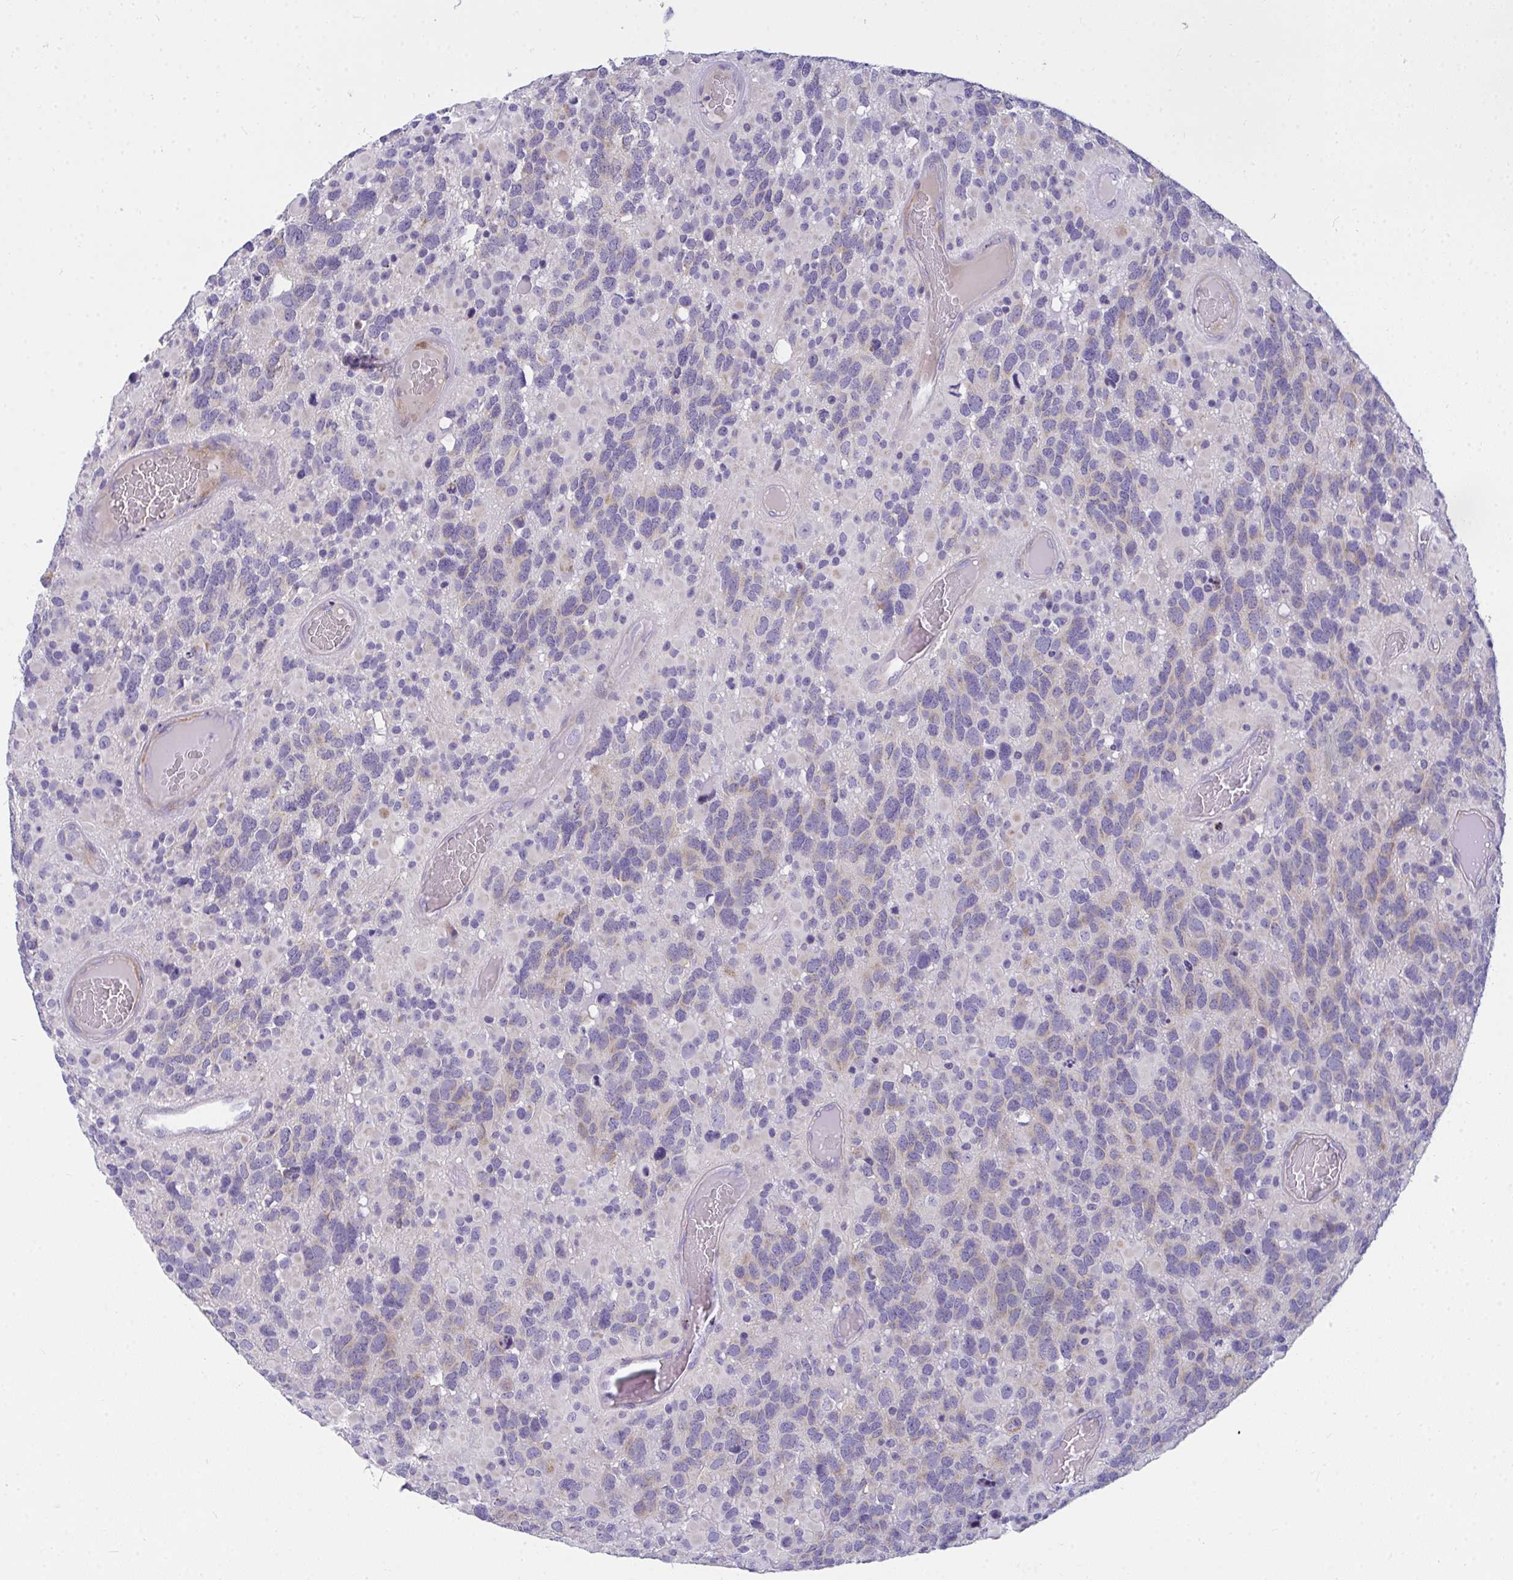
{"staining": {"intensity": "weak", "quantity": "25%-75%", "location": "cytoplasmic/membranous"}, "tissue": "glioma", "cell_type": "Tumor cells", "image_type": "cancer", "snomed": [{"axis": "morphology", "description": "Glioma, malignant, High grade"}, {"axis": "topography", "description": "Brain"}], "caption": "Glioma stained for a protein demonstrates weak cytoplasmic/membranous positivity in tumor cells.", "gene": "TSBP1", "patient": {"sex": "female", "age": 40}}